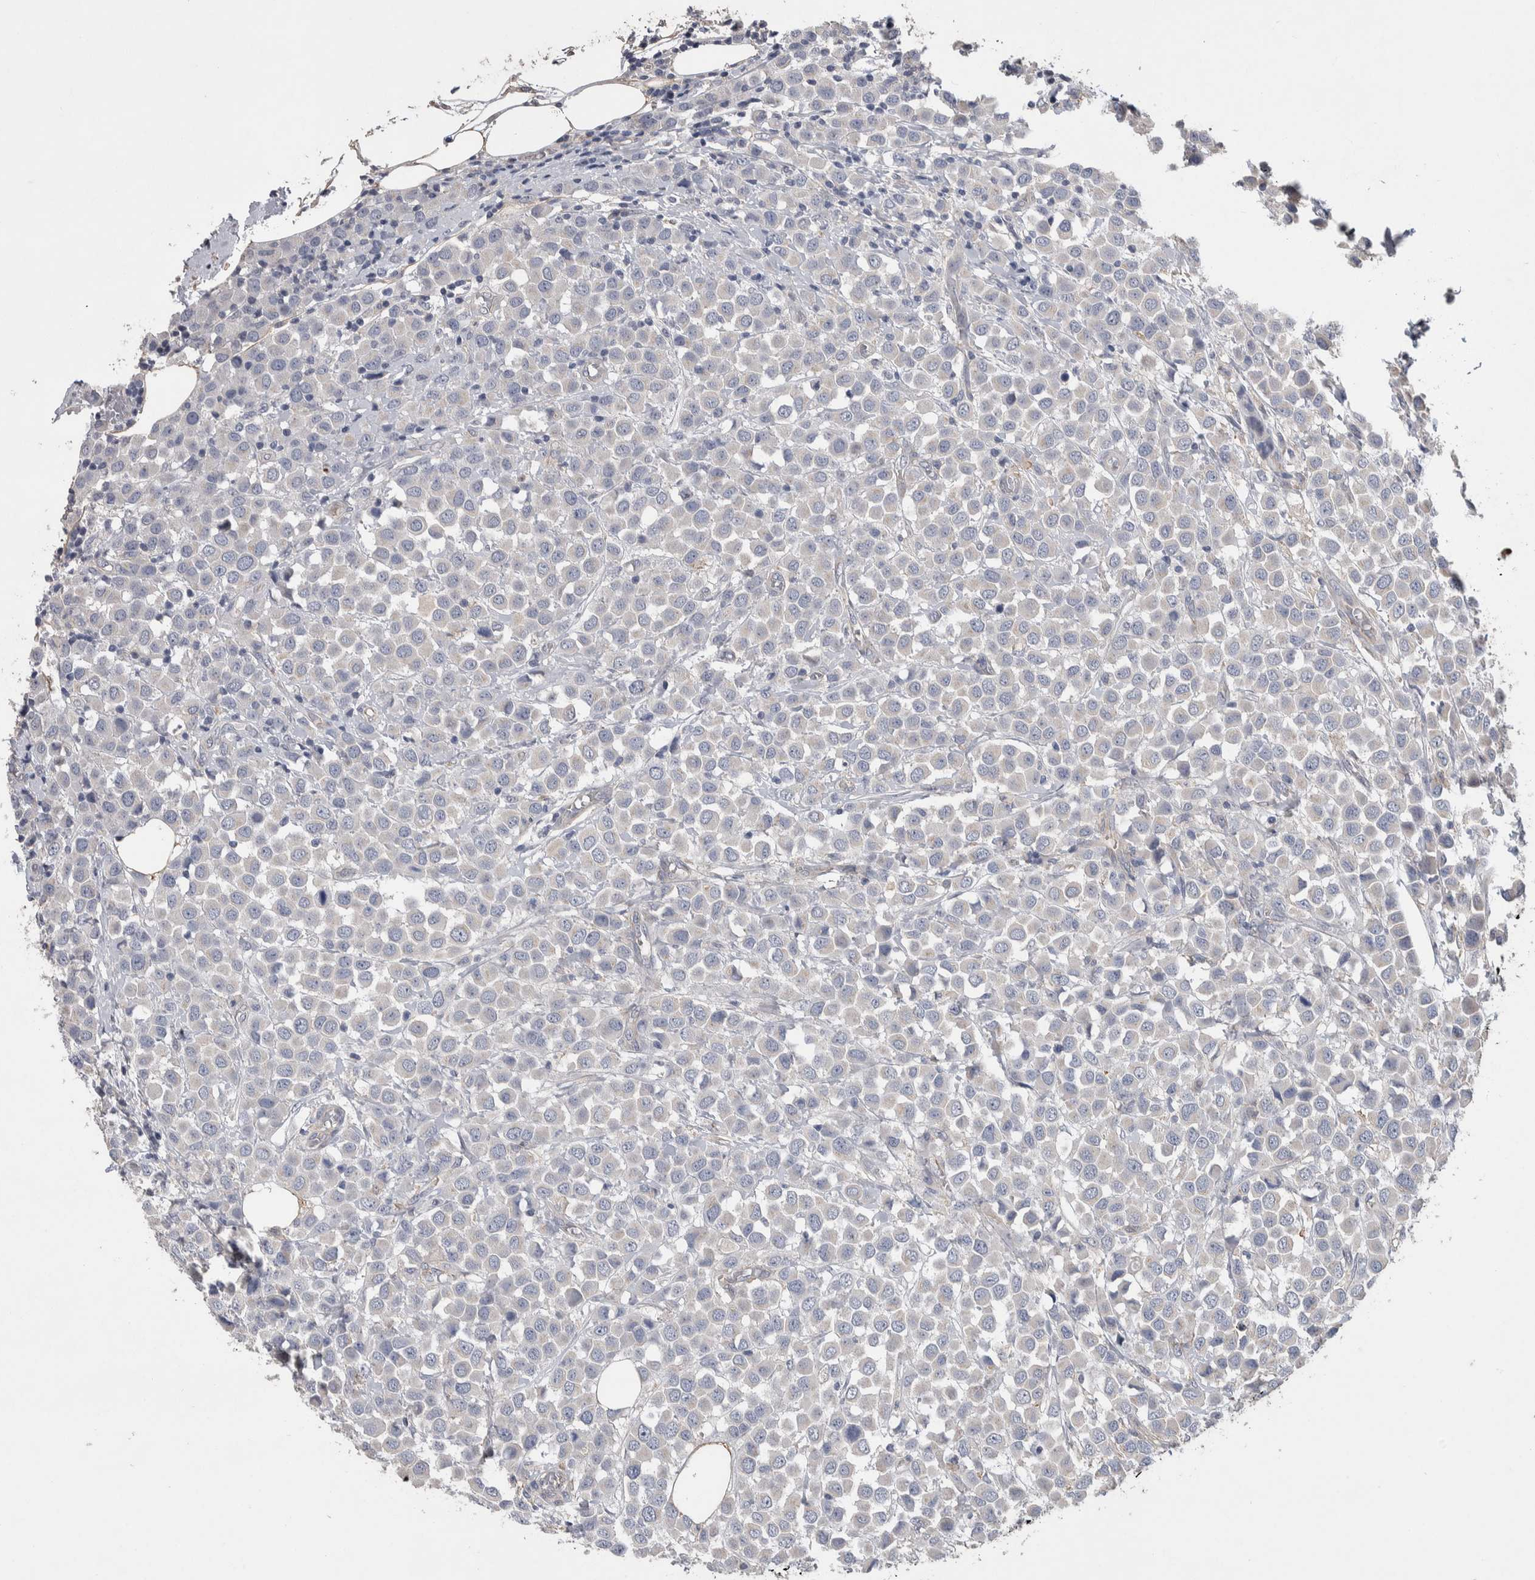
{"staining": {"intensity": "negative", "quantity": "none", "location": "none"}, "tissue": "breast cancer", "cell_type": "Tumor cells", "image_type": "cancer", "snomed": [{"axis": "morphology", "description": "Duct carcinoma"}, {"axis": "topography", "description": "Breast"}], "caption": "Immunohistochemical staining of human breast cancer reveals no significant expression in tumor cells.", "gene": "GCNA", "patient": {"sex": "female", "age": 61}}